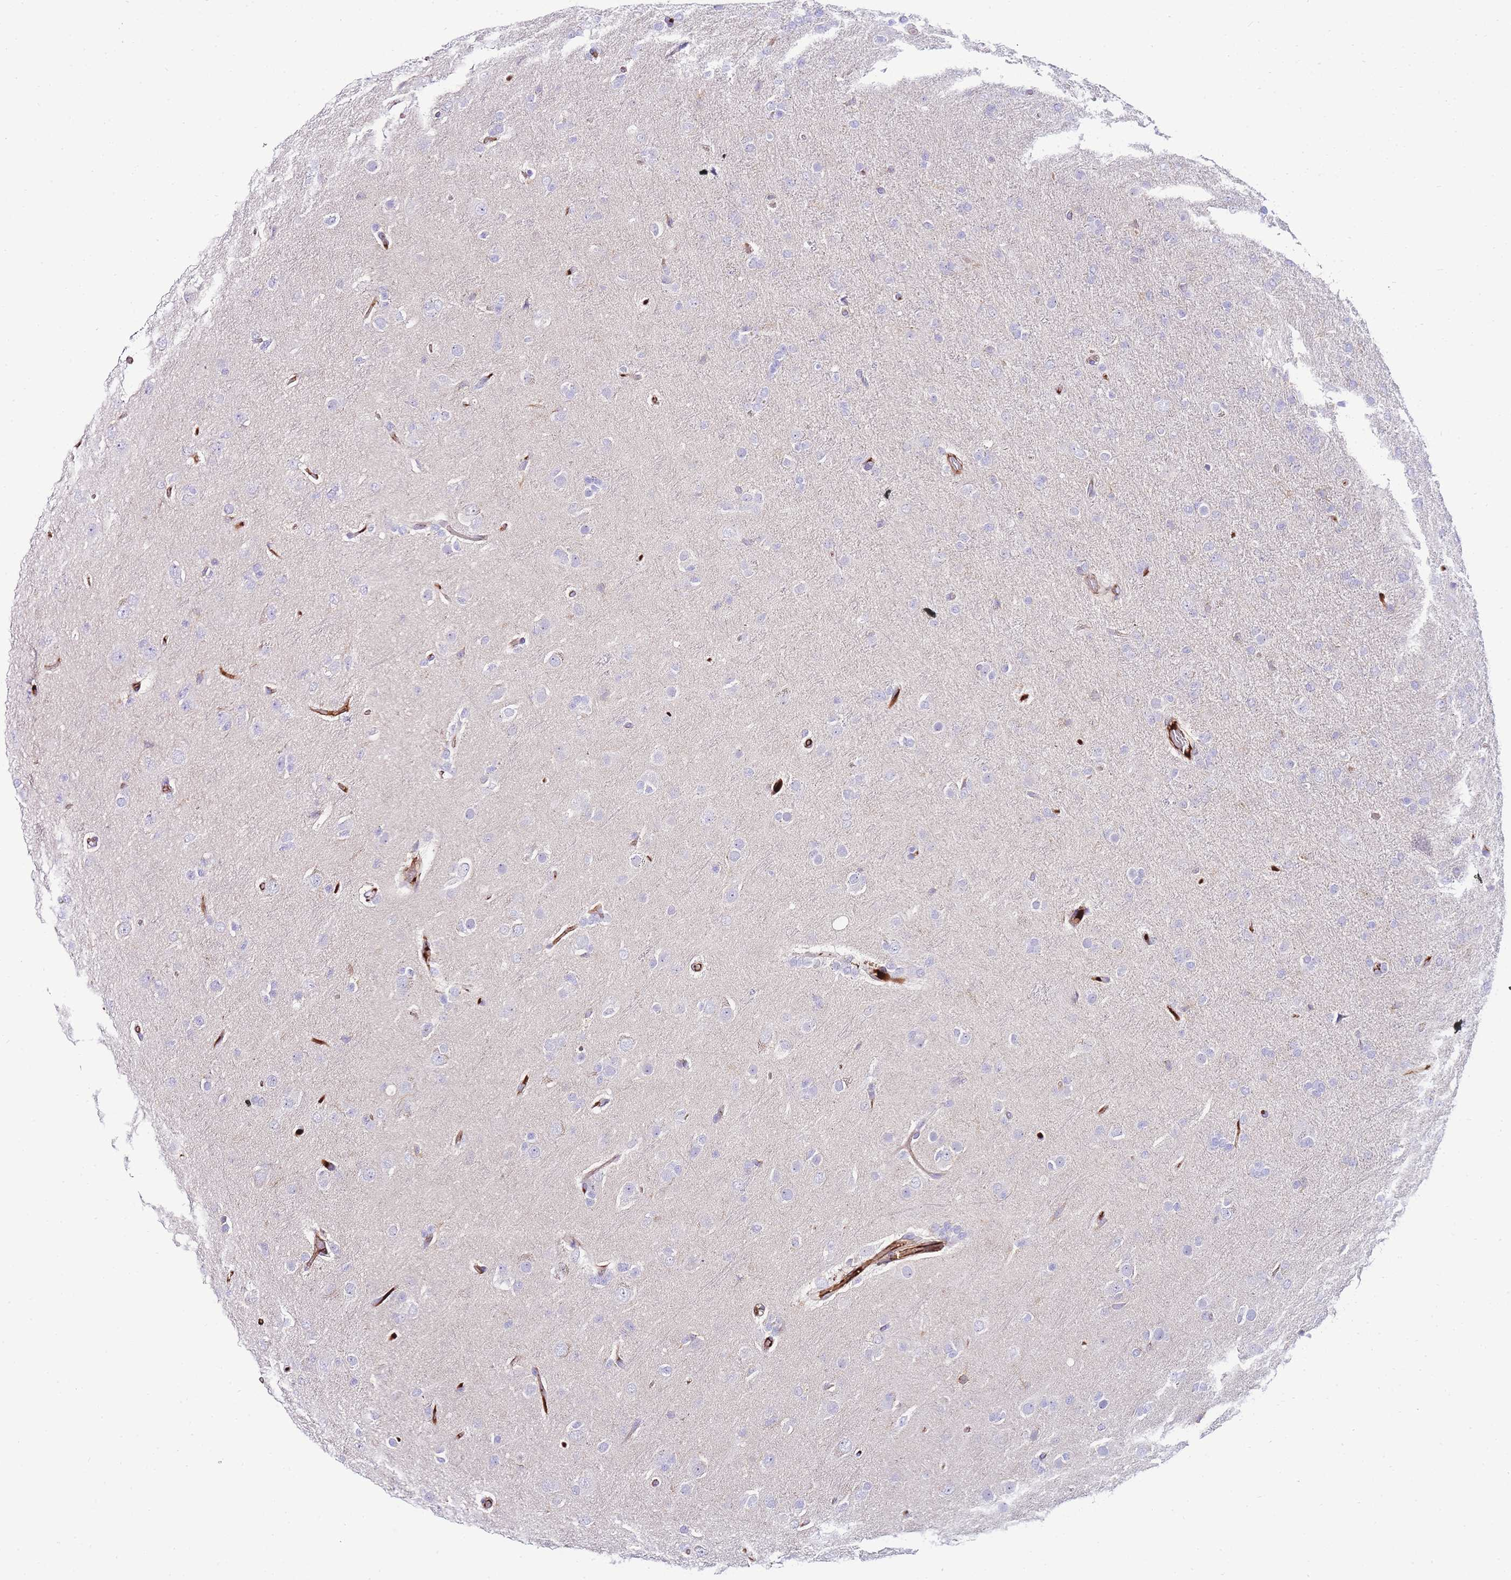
{"staining": {"intensity": "negative", "quantity": "none", "location": "none"}, "tissue": "glioma", "cell_type": "Tumor cells", "image_type": "cancer", "snomed": [{"axis": "morphology", "description": "Glioma, malignant, Low grade"}, {"axis": "topography", "description": "Brain"}], "caption": "Malignant glioma (low-grade) was stained to show a protein in brown. There is no significant positivity in tumor cells.", "gene": "FBN3", "patient": {"sex": "male", "age": 65}}